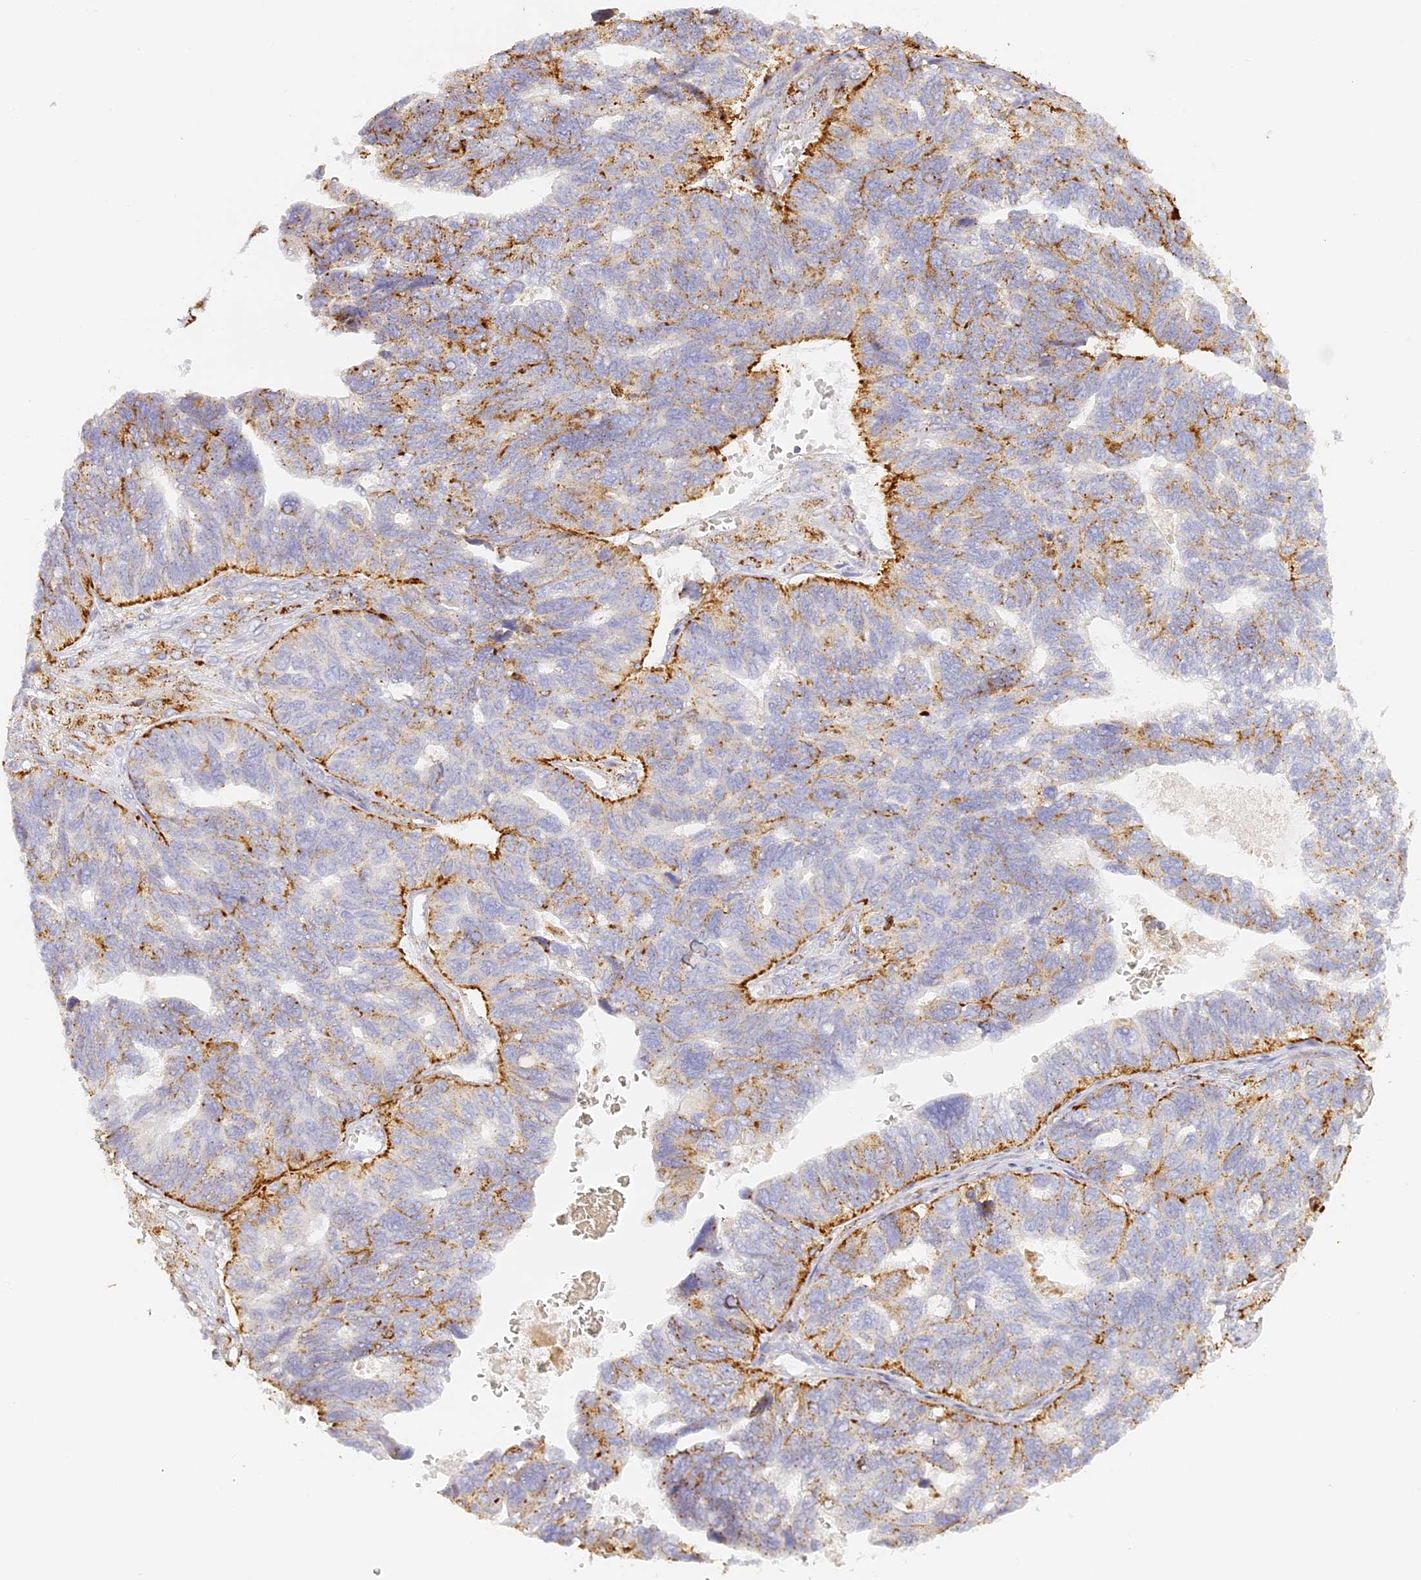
{"staining": {"intensity": "moderate", "quantity": ">75%", "location": "cytoplasmic/membranous"}, "tissue": "ovarian cancer", "cell_type": "Tumor cells", "image_type": "cancer", "snomed": [{"axis": "morphology", "description": "Cystadenocarcinoma, serous, NOS"}, {"axis": "topography", "description": "Ovary"}], "caption": "There is medium levels of moderate cytoplasmic/membranous staining in tumor cells of serous cystadenocarcinoma (ovarian), as demonstrated by immunohistochemical staining (brown color).", "gene": "LAMP2", "patient": {"sex": "female", "age": 79}}